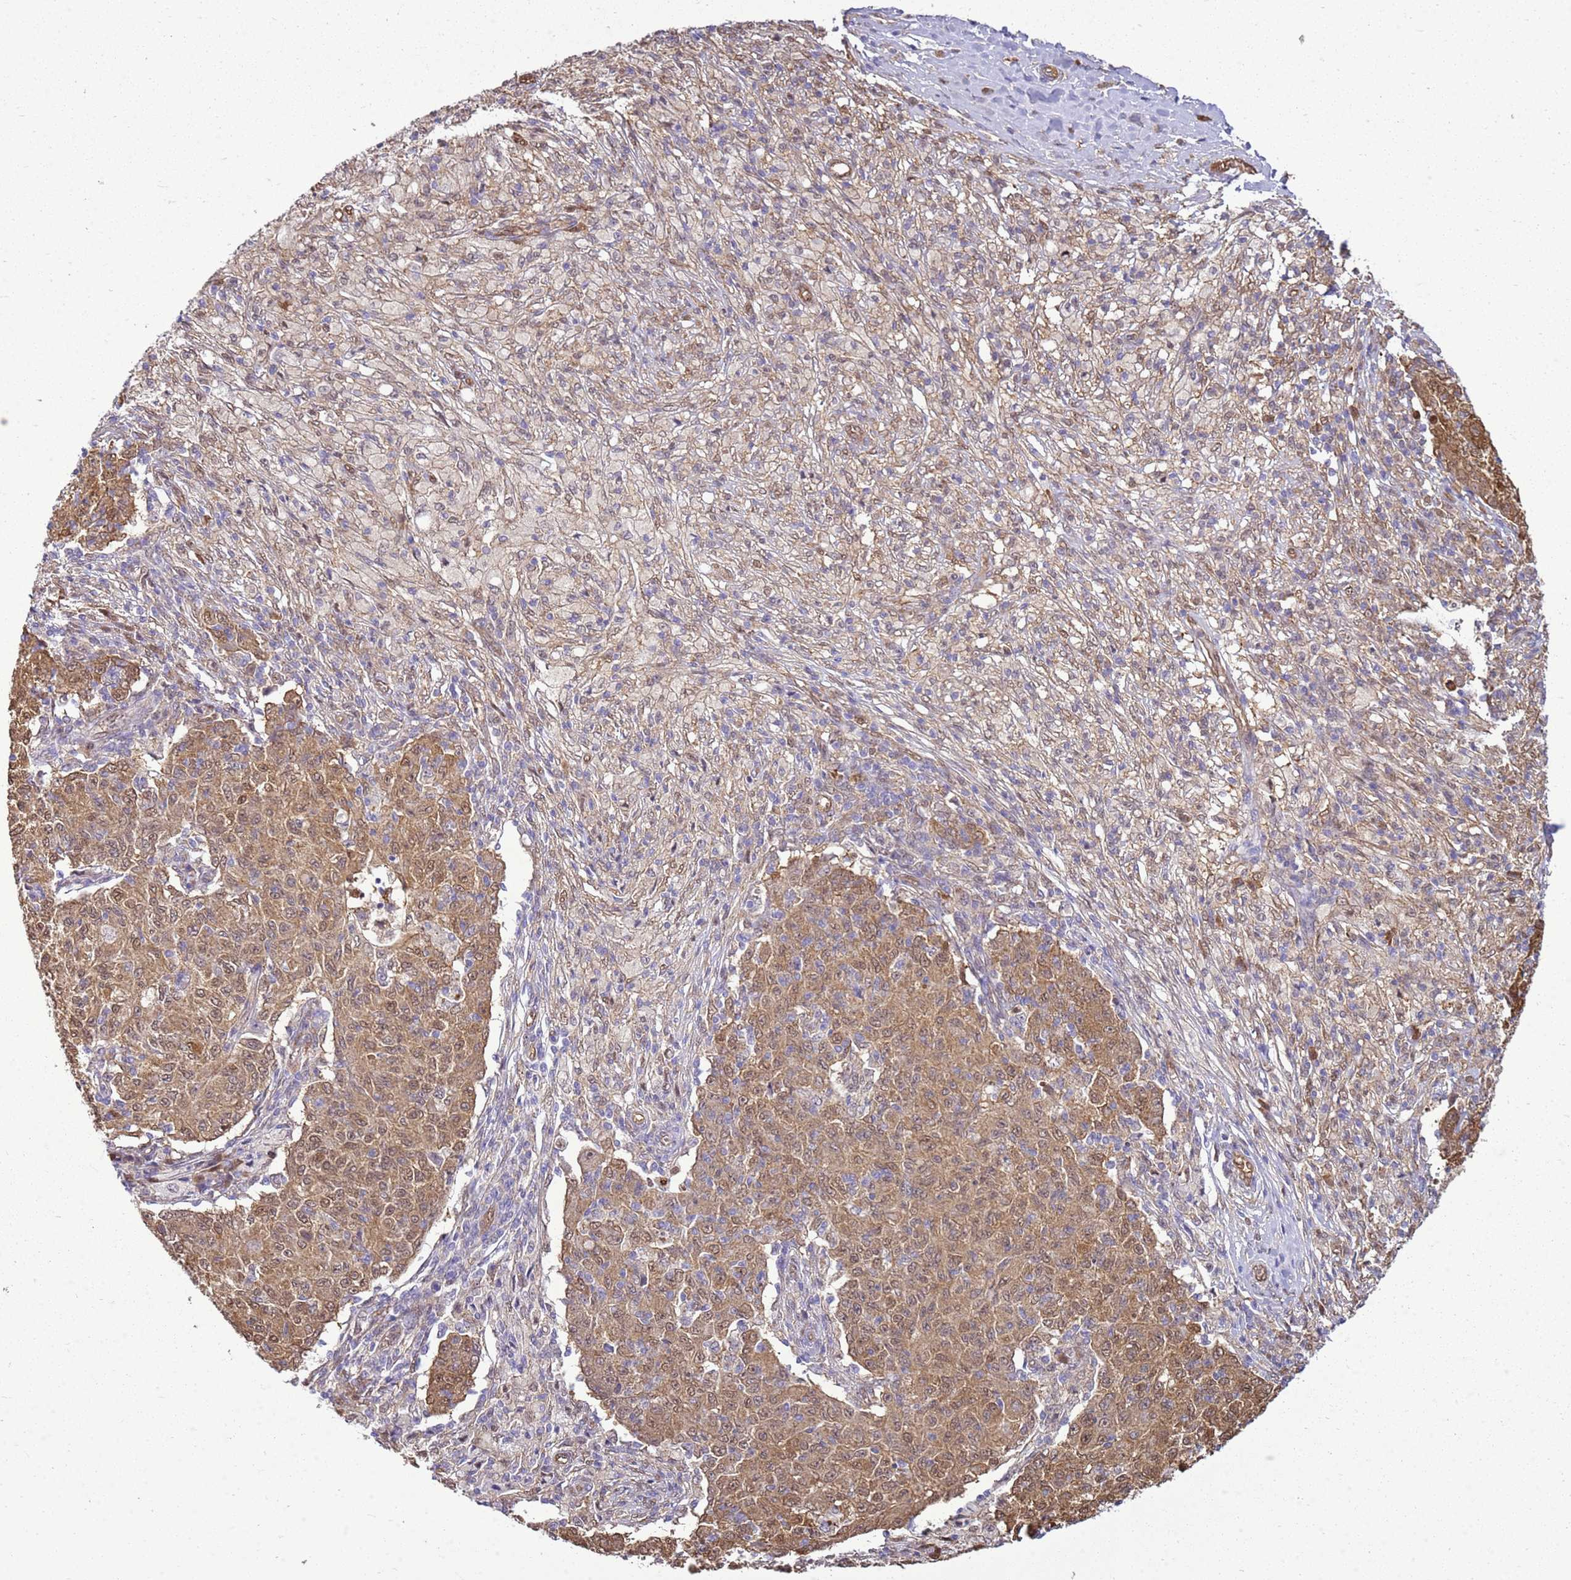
{"staining": {"intensity": "moderate", "quantity": ">75%", "location": "cytoplasmic/membranous,nuclear"}, "tissue": "ovarian cancer", "cell_type": "Tumor cells", "image_type": "cancer", "snomed": [{"axis": "morphology", "description": "Carcinoma, endometroid"}, {"axis": "topography", "description": "Ovary"}], "caption": "Endometroid carcinoma (ovarian) stained for a protein (brown) demonstrates moderate cytoplasmic/membranous and nuclear positive staining in approximately >75% of tumor cells.", "gene": "YWHAE", "patient": {"sex": "female", "age": 42}}